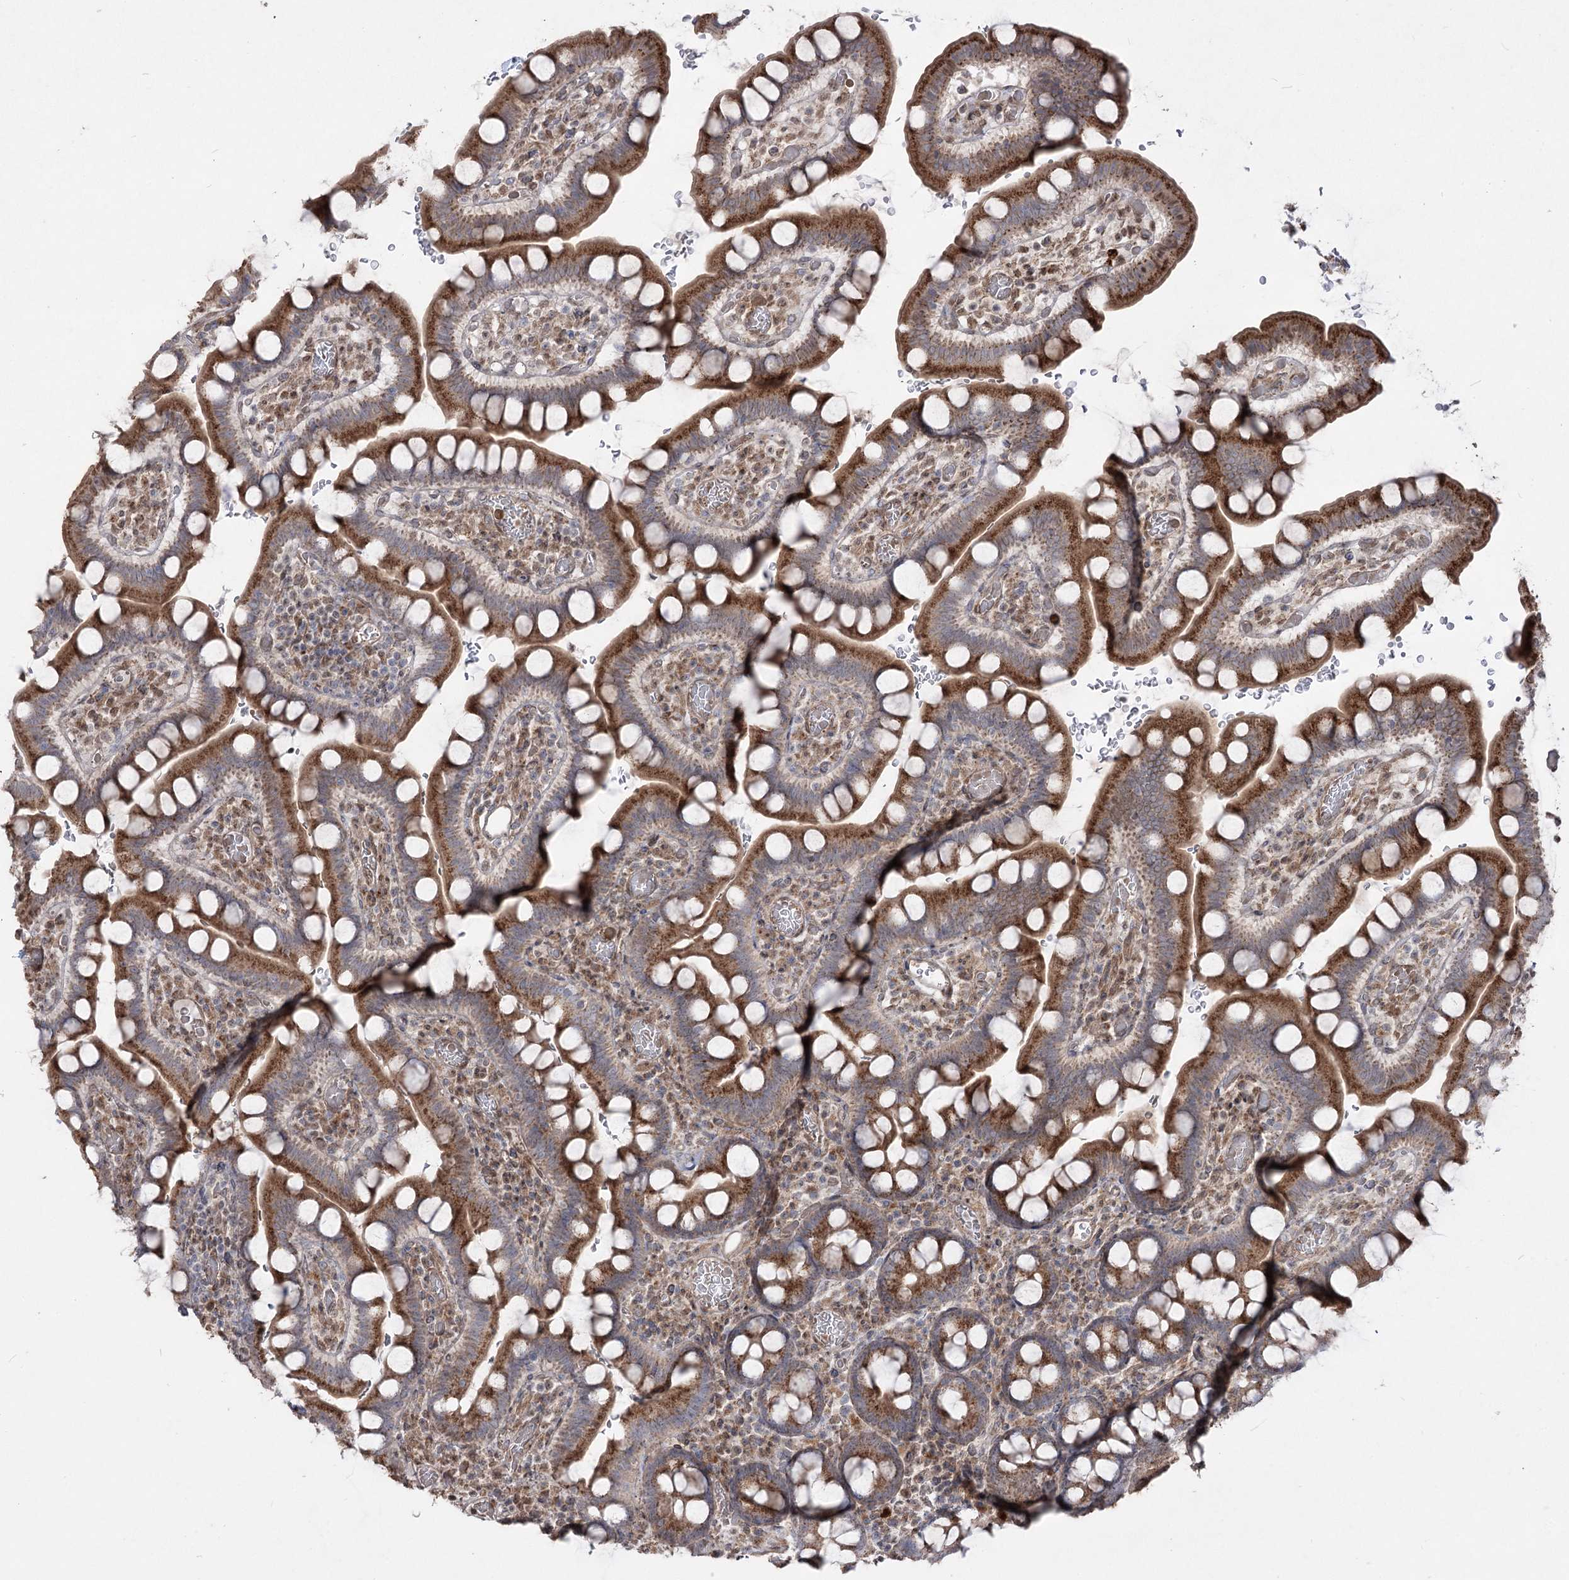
{"staining": {"intensity": "strong", "quantity": ">75%", "location": "cytoplasmic/membranous"}, "tissue": "small intestine", "cell_type": "Glandular cells", "image_type": "normal", "snomed": [{"axis": "morphology", "description": "Normal tissue, NOS"}, {"axis": "topography", "description": "Stomach, upper"}, {"axis": "topography", "description": "Stomach, lower"}, {"axis": "topography", "description": "Small intestine"}], "caption": "IHC of normal small intestine demonstrates high levels of strong cytoplasmic/membranous staining in approximately >75% of glandular cells.", "gene": "ZSCAN23", "patient": {"sex": "male", "age": 68}}